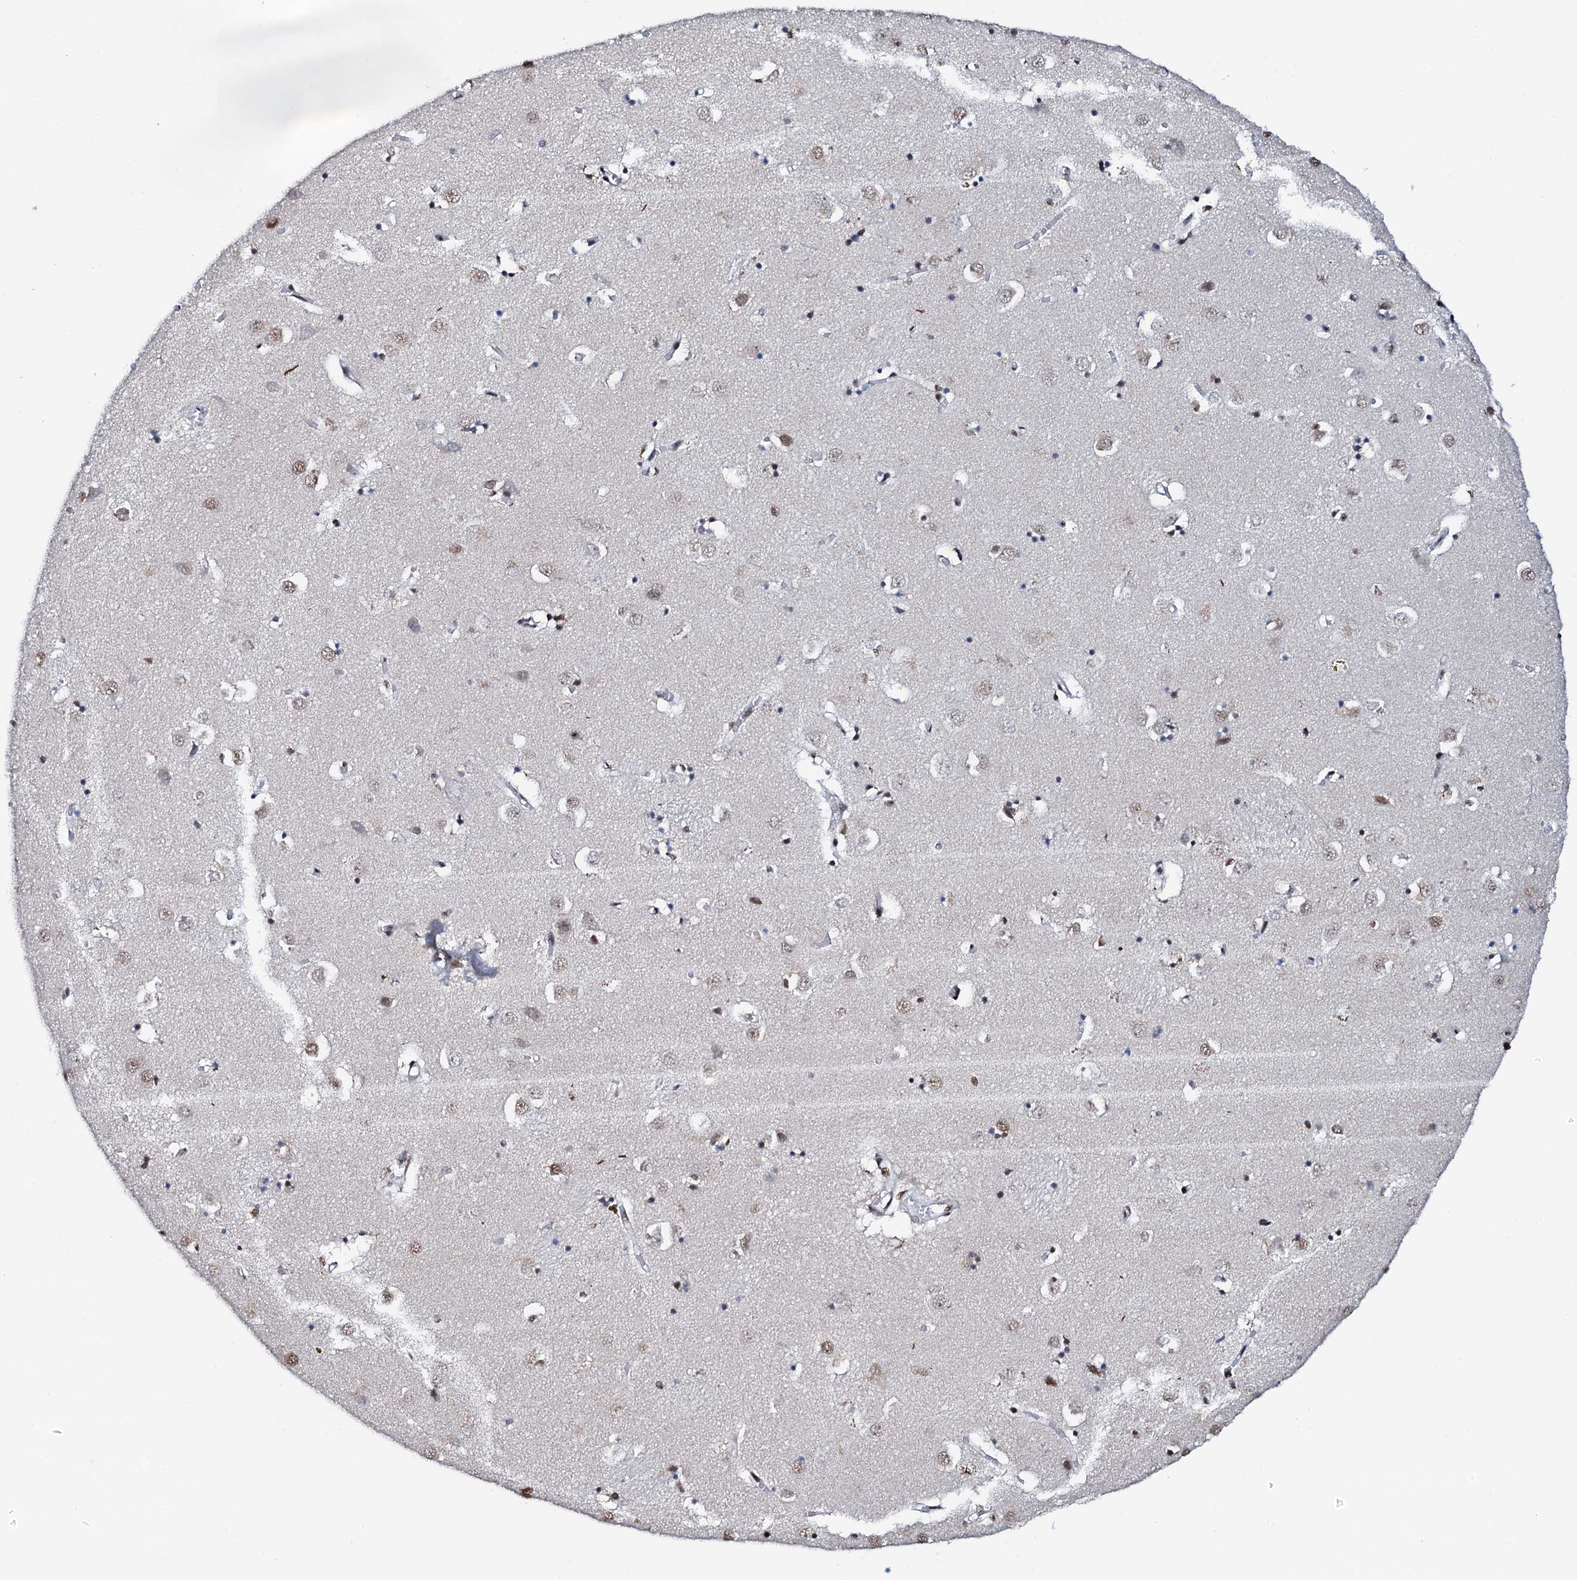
{"staining": {"intensity": "moderate", "quantity": "<25%", "location": "nuclear"}, "tissue": "caudate", "cell_type": "Glial cells", "image_type": "normal", "snomed": [{"axis": "morphology", "description": "Normal tissue, NOS"}, {"axis": "topography", "description": "Lateral ventricle wall"}], "caption": "Approximately <25% of glial cells in benign caudate demonstrate moderate nuclear protein staining as visualized by brown immunohistochemical staining.", "gene": "NKAPD1", "patient": {"sex": "male", "age": 70}}